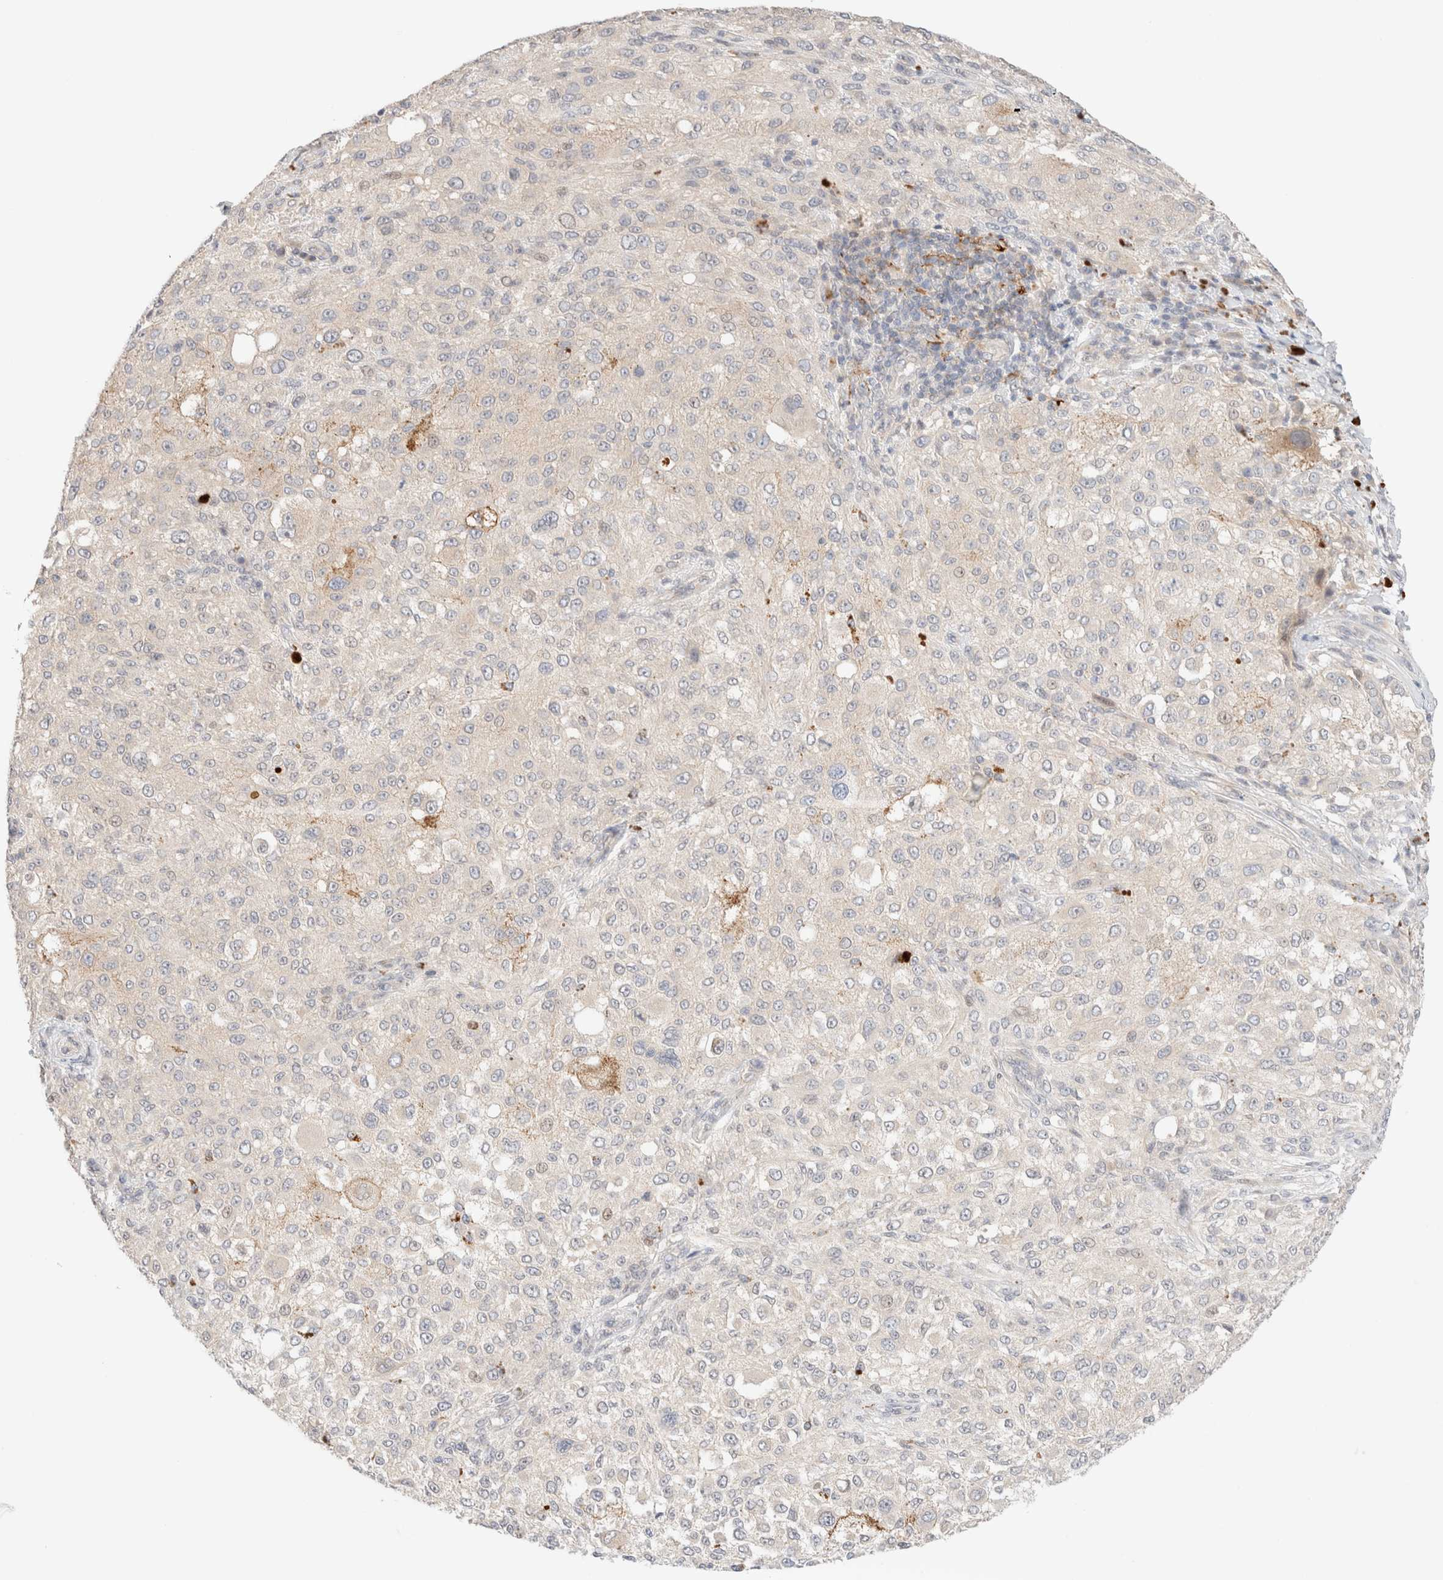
{"staining": {"intensity": "negative", "quantity": "none", "location": "none"}, "tissue": "melanoma", "cell_type": "Tumor cells", "image_type": "cancer", "snomed": [{"axis": "morphology", "description": "Necrosis, NOS"}, {"axis": "morphology", "description": "Malignant melanoma, NOS"}, {"axis": "topography", "description": "Skin"}], "caption": "The immunohistochemistry (IHC) photomicrograph has no significant staining in tumor cells of melanoma tissue. (DAB immunohistochemistry (IHC) with hematoxylin counter stain).", "gene": "SGSM2", "patient": {"sex": "female", "age": 87}}